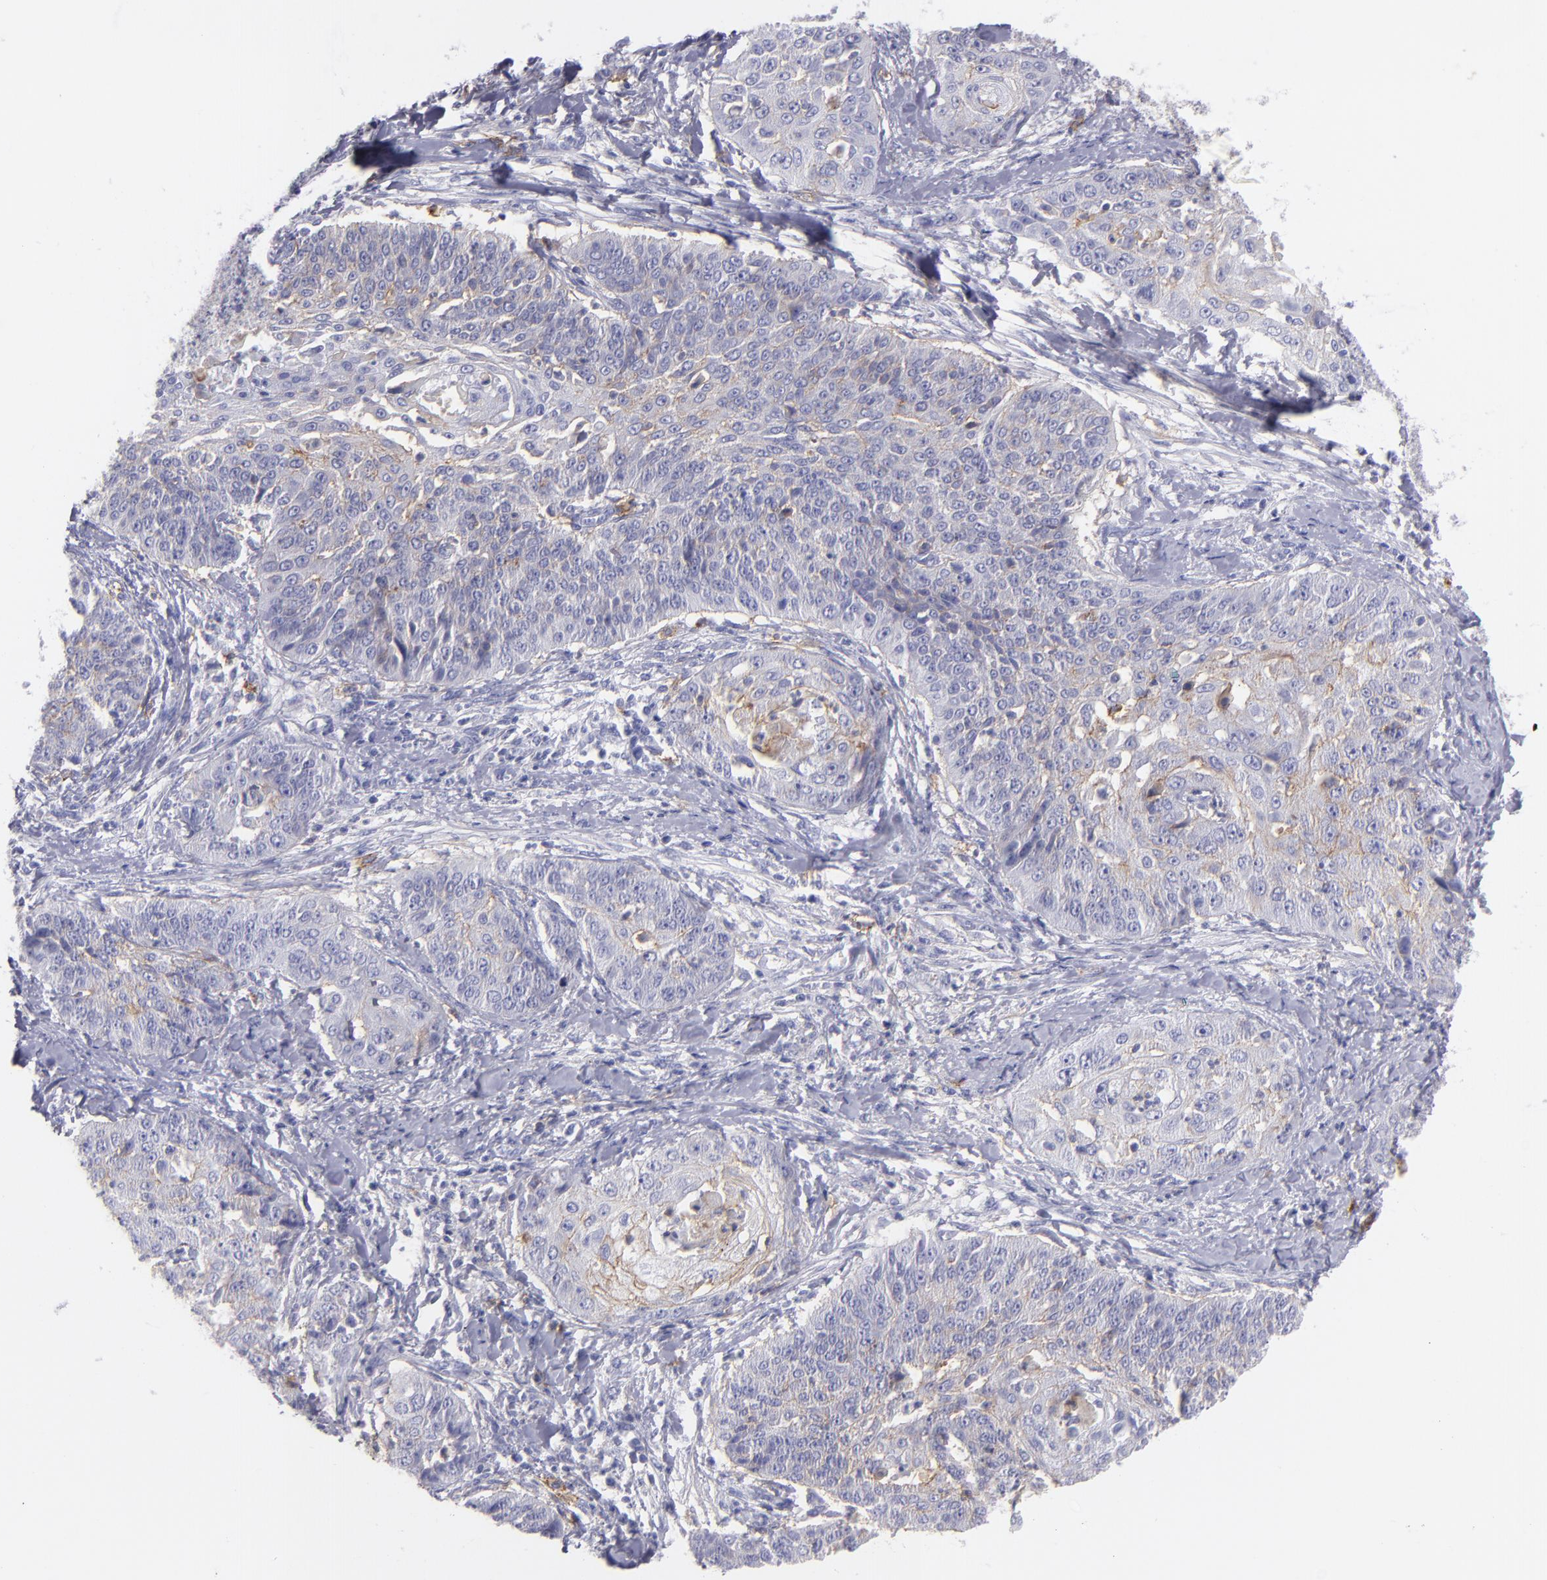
{"staining": {"intensity": "negative", "quantity": "none", "location": "none"}, "tissue": "cervical cancer", "cell_type": "Tumor cells", "image_type": "cancer", "snomed": [{"axis": "morphology", "description": "Squamous cell carcinoma, NOS"}, {"axis": "topography", "description": "Cervix"}], "caption": "IHC histopathology image of neoplastic tissue: cervical squamous cell carcinoma stained with DAB (3,3'-diaminobenzidine) demonstrates no significant protein staining in tumor cells.", "gene": "CD82", "patient": {"sex": "female", "age": 64}}